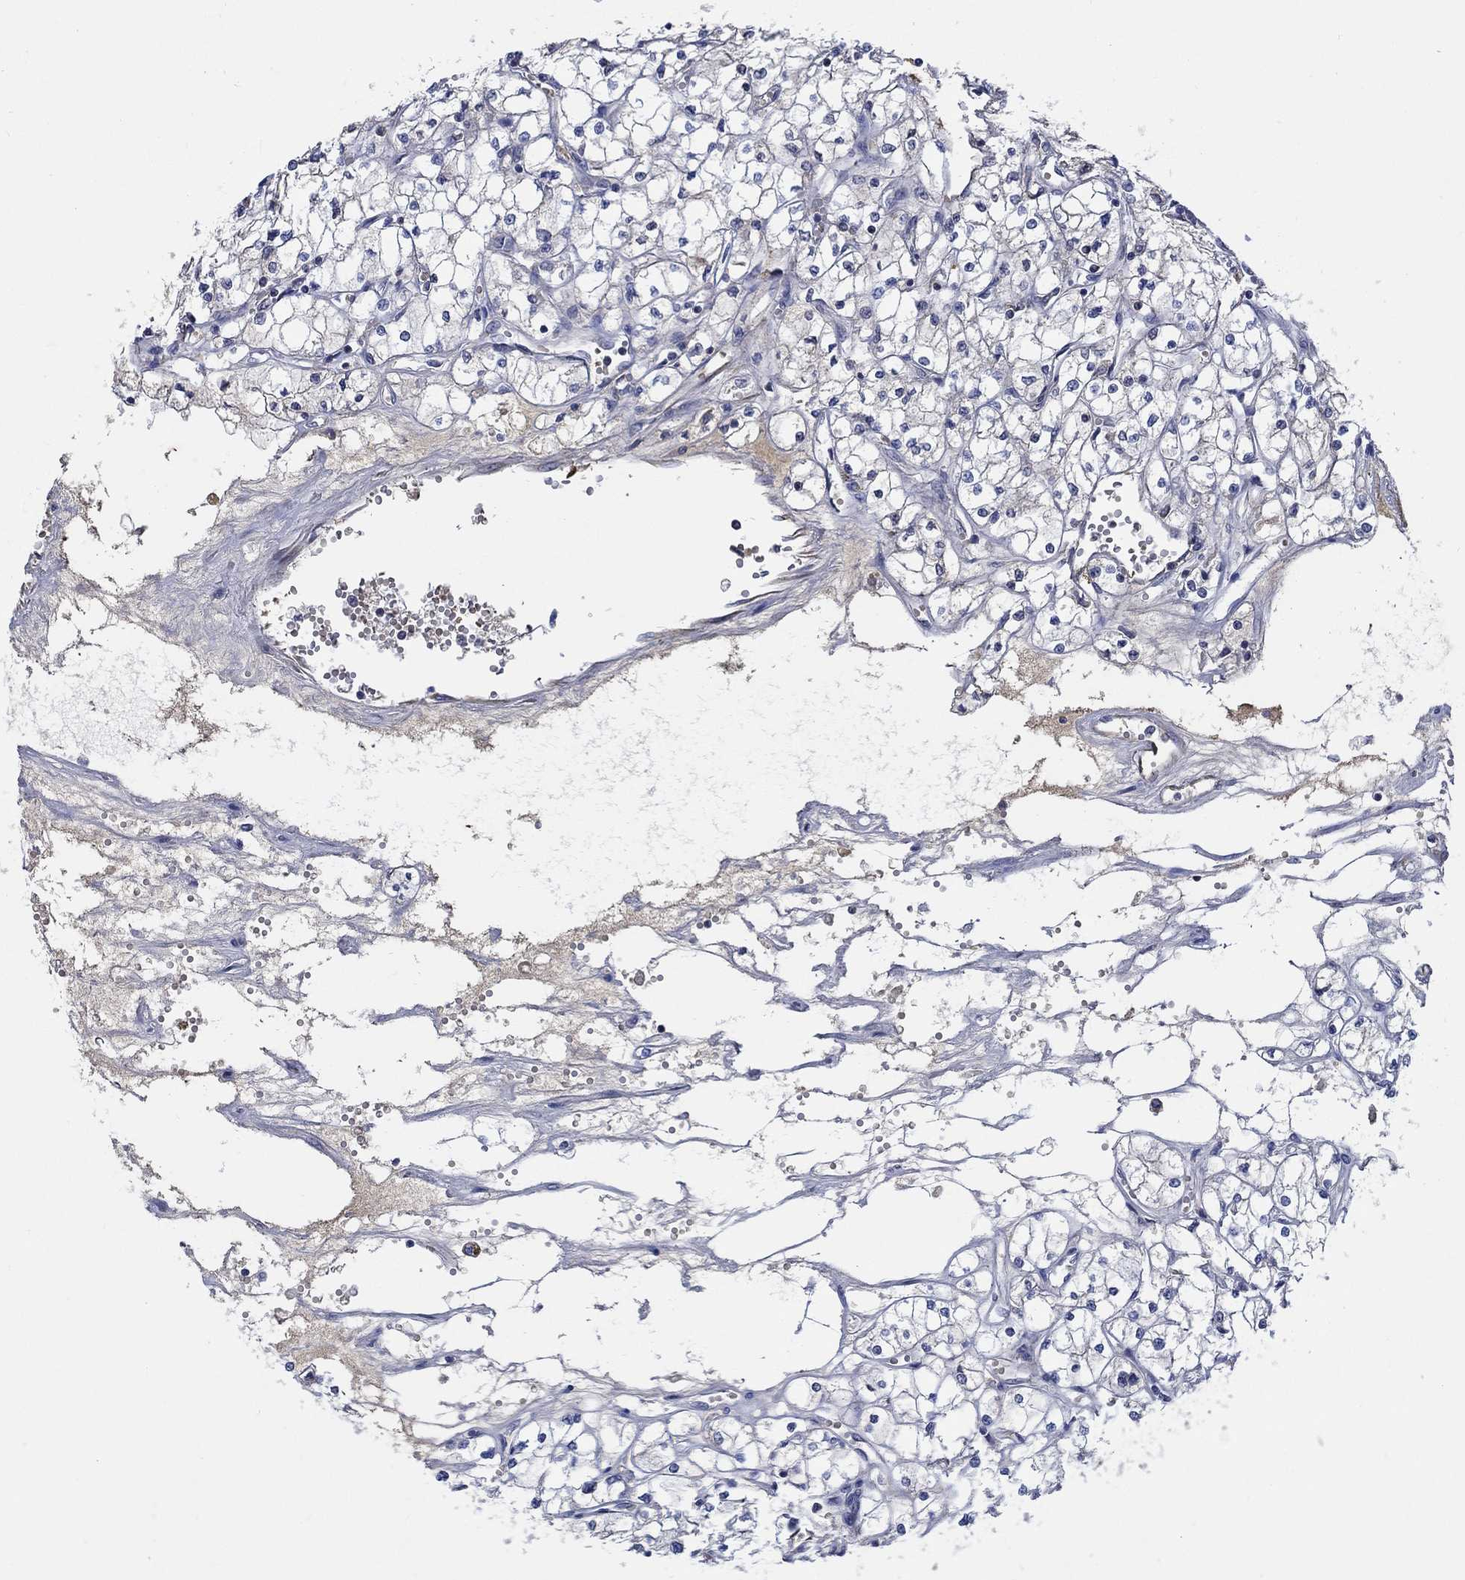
{"staining": {"intensity": "negative", "quantity": "none", "location": "none"}, "tissue": "renal cancer", "cell_type": "Tumor cells", "image_type": "cancer", "snomed": [{"axis": "morphology", "description": "Adenocarcinoma, NOS"}, {"axis": "topography", "description": "Kidney"}], "caption": "IHC micrograph of neoplastic tissue: renal cancer (adenocarcinoma) stained with DAB (3,3'-diaminobenzidine) demonstrates no significant protein positivity in tumor cells.", "gene": "WASF1", "patient": {"sex": "male", "age": 67}}